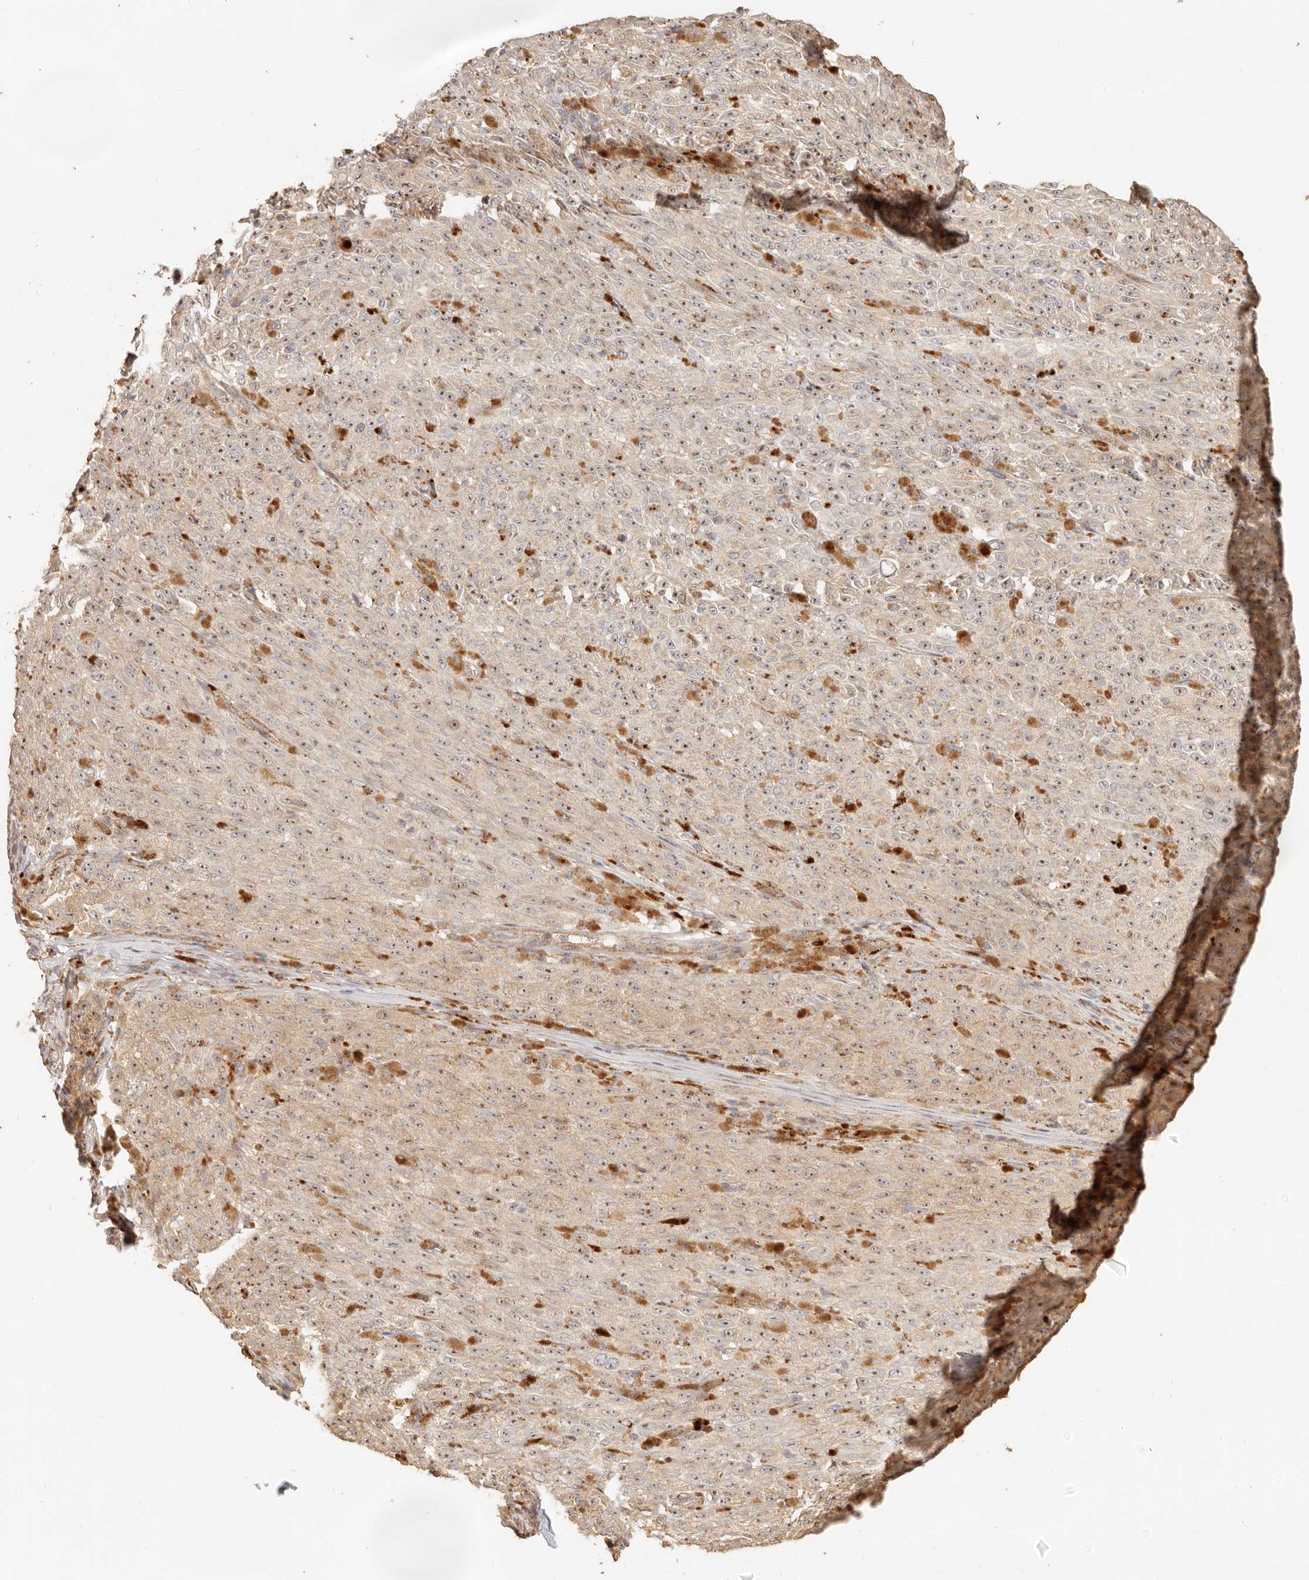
{"staining": {"intensity": "moderate", "quantity": ">75%", "location": "cytoplasmic/membranous,nuclear"}, "tissue": "melanoma", "cell_type": "Tumor cells", "image_type": "cancer", "snomed": [{"axis": "morphology", "description": "Malignant melanoma, NOS"}, {"axis": "topography", "description": "Skin"}], "caption": "Protein expression analysis of human malignant melanoma reveals moderate cytoplasmic/membranous and nuclear positivity in approximately >75% of tumor cells.", "gene": "PTPN22", "patient": {"sex": "female", "age": 82}}